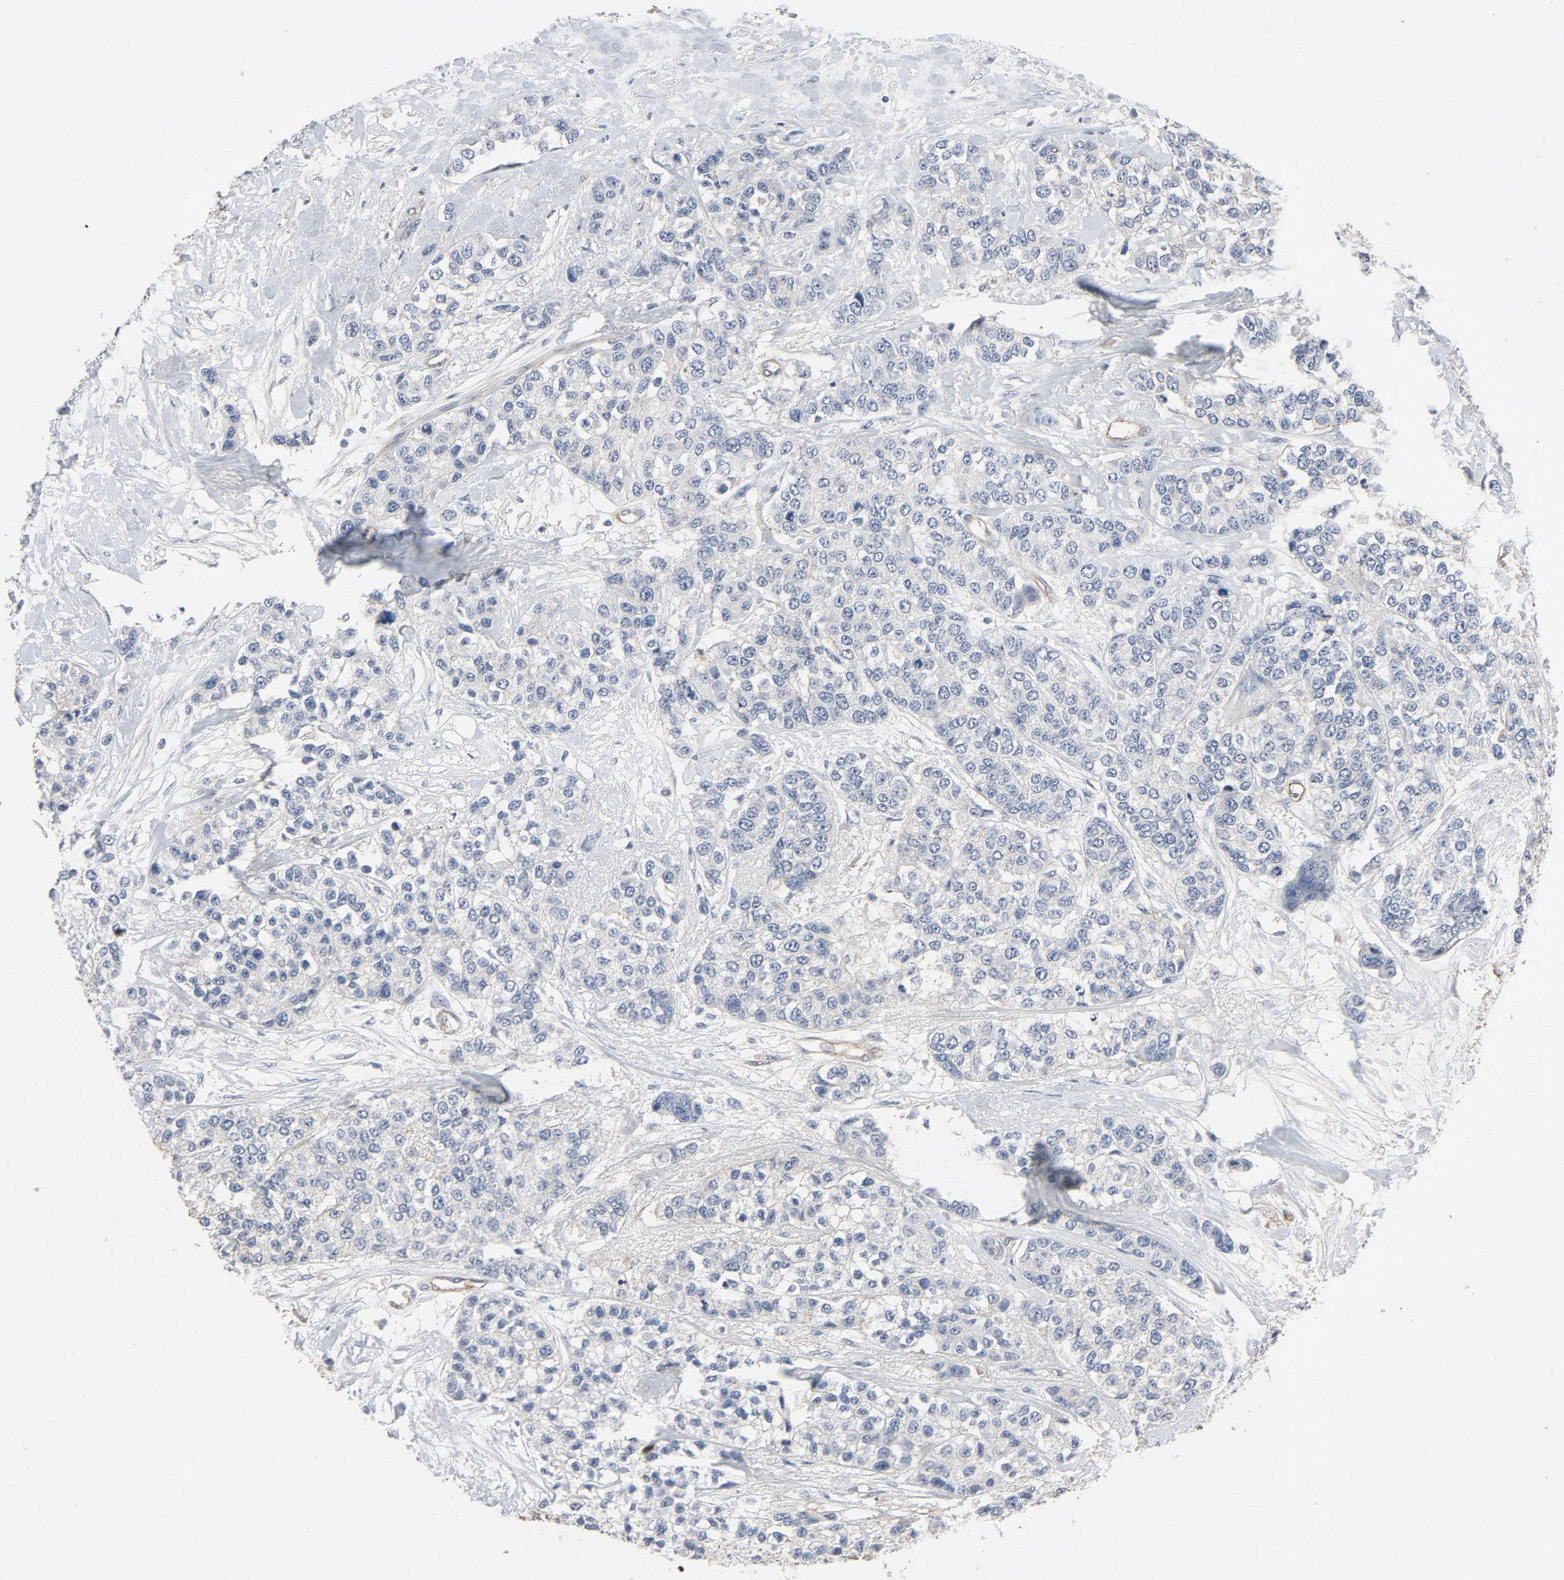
{"staining": {"intensity": "negative", "quantity": "none", "location": "none"}, "tissue": "breast cancer", "cell_type": "Tumor cells", "image_type": "cancer", "snomed": [{"axis": "morphology", "description": "Duct carcinoma"}, {"axis": "topography", "description": "Breast"}], "caption": "Breast intraductal carcinoma was stained to show a protein in brown. There is no significant expression in tumor cells.", "gene": "KDR", "patient": {"sex": "female", "age": 51}}